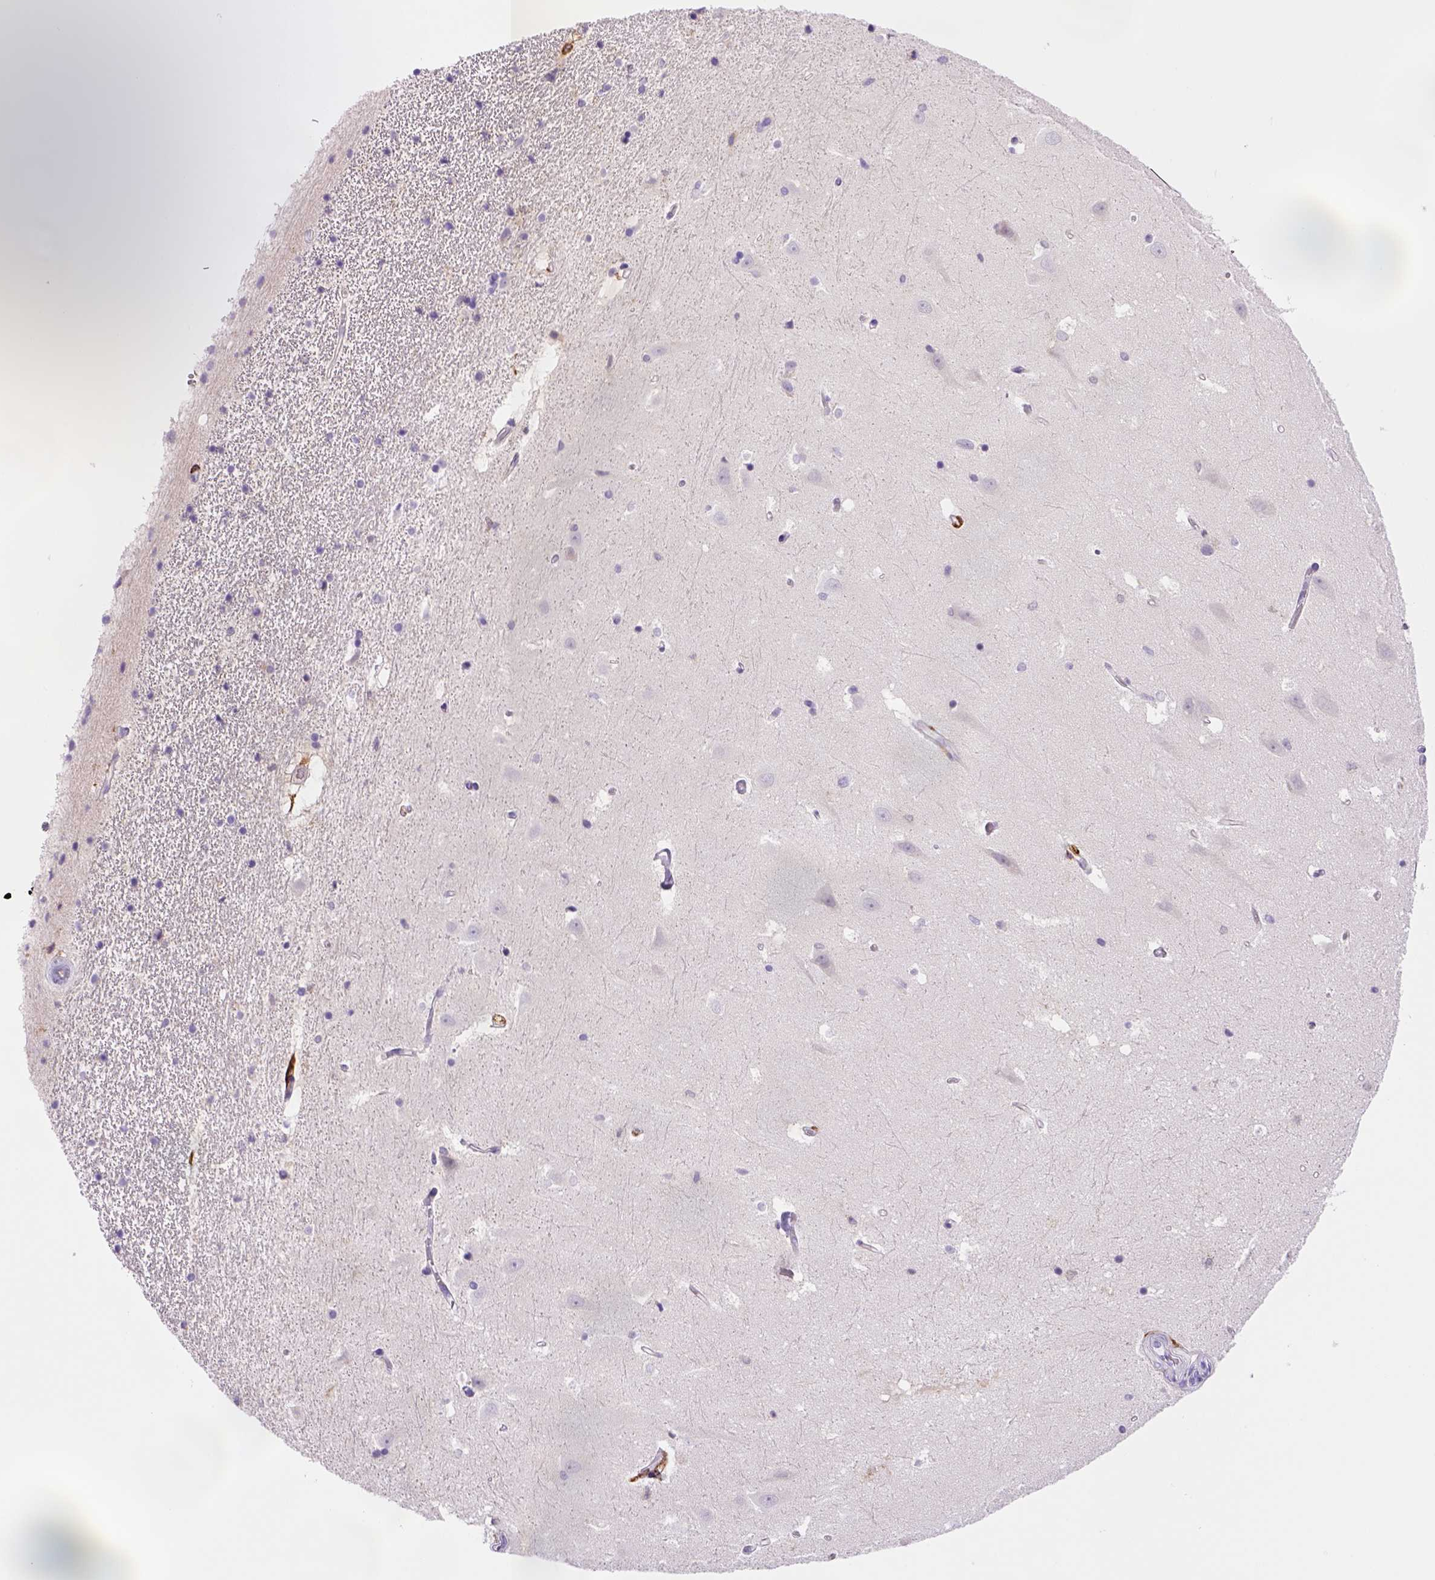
{"staining": {"intensity": "negative", "quantity": "none", "location": "none"}, "tissue": "hippocampus", "cell_type": "Glial cells", "image_type": "normal", "snomed": [{"axis": "morphology", "description": "Normal tissue, NOS"}, {"axis": "topography", "description": "Hippocampus"}], "caption": "The photomicrograph reveals no staining of glial cells in benign hippocampus.", "gene": "CD14", "patient": {"sex": "male", "age": 44}}